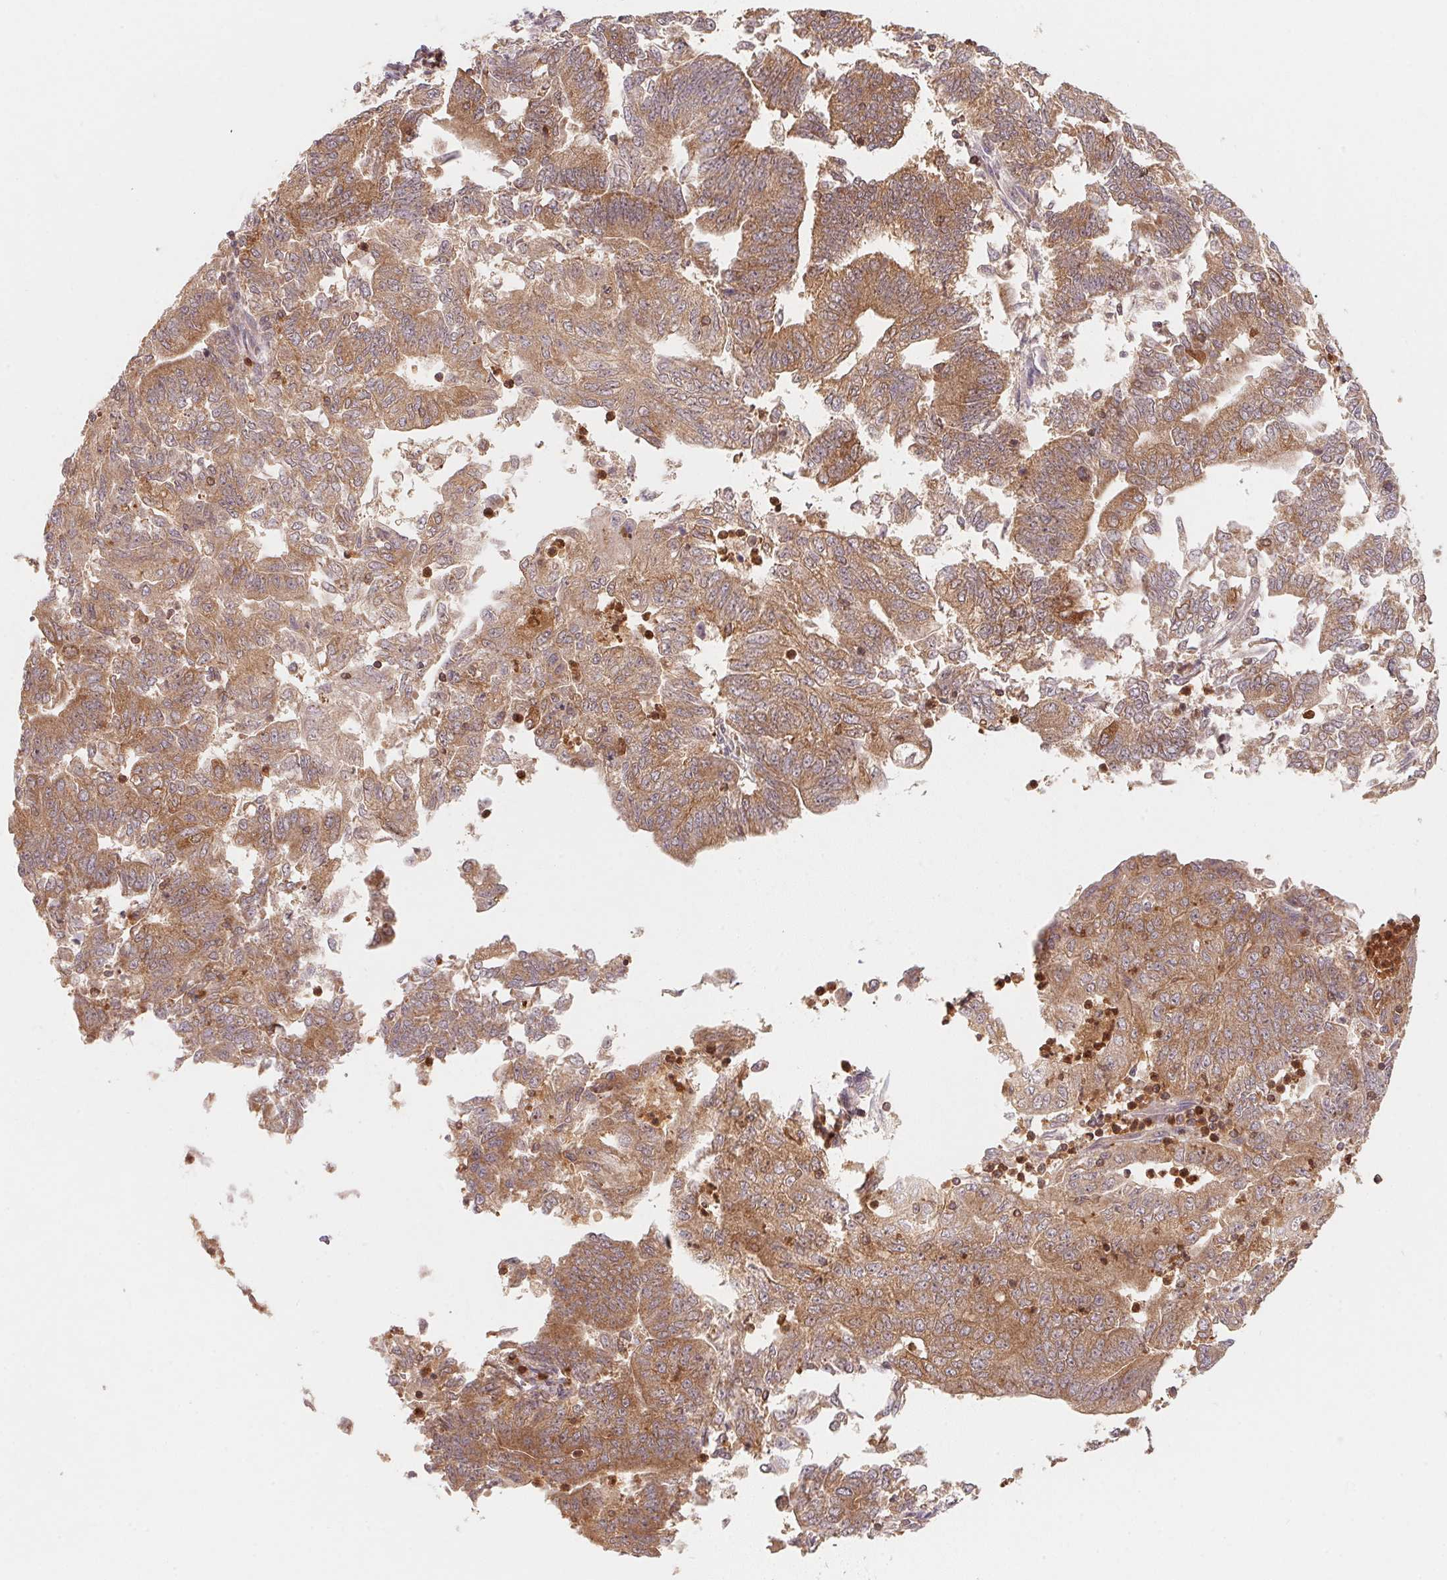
{"staining": {"intensity": "moderate", "quantity": ">75%", "location": "cytoplasmic/membranous"}, "tissue": "endometrial cancer", "cell_type": "Tumor cells", "image_type": "cancer", "snomed": [{"axis": "morphology", "description": "Adenocarcinoma, NOS"}, {"axis": "topography", "description": "Endometrium"}], "caption": "The immunohistochemical stain shows moderate cytoplasmic/membranous positivity in tumor cells of endometrial adenocarcinoma tissue. Using DAB (brown) and hematoxylin (blue) stains, captured at high magnification using brightfield microscopy.", "gene": "CCDC102B", "patient": {"sex": "female", "age": 70}}